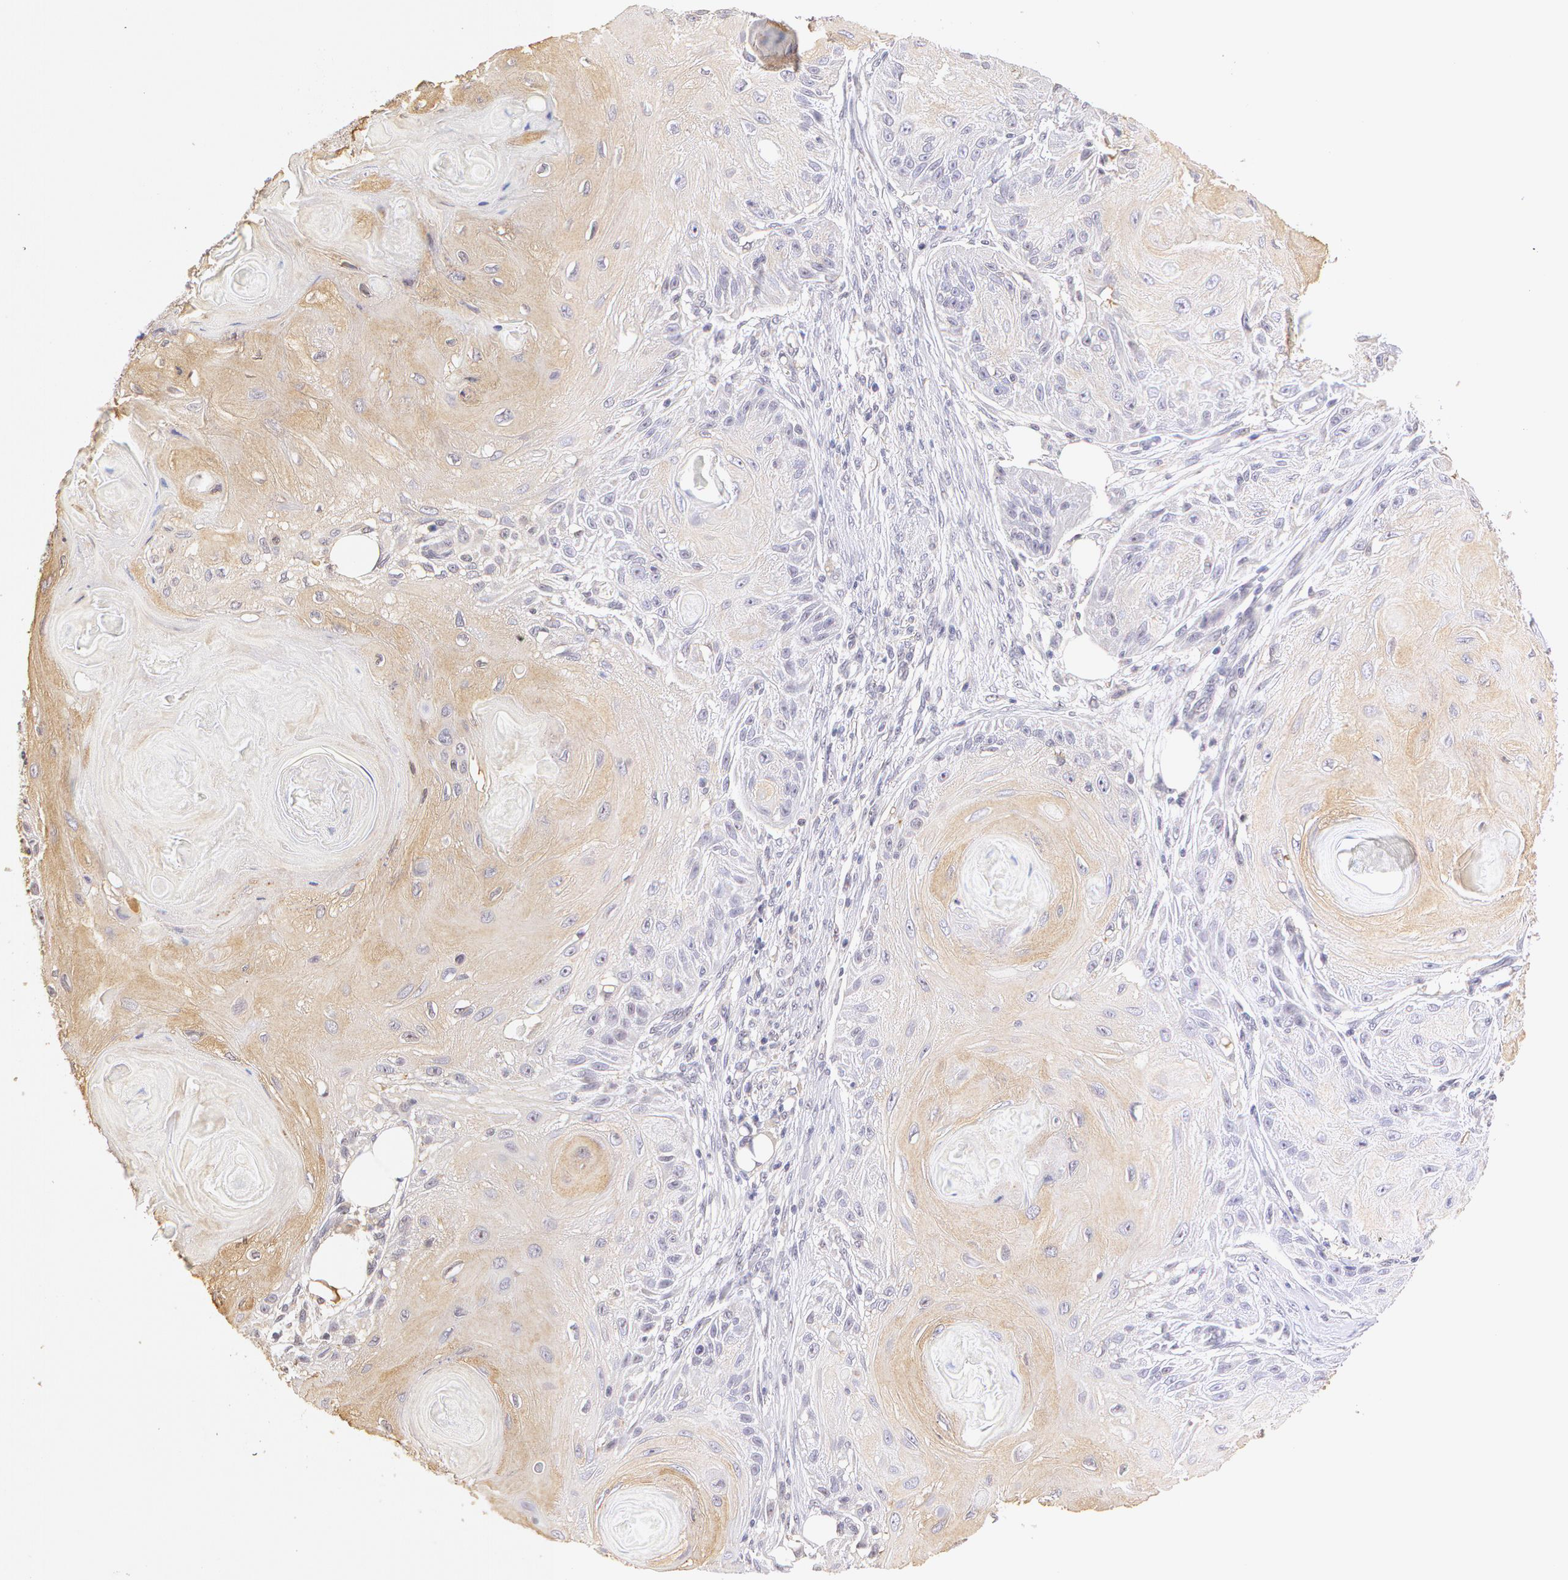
{"staining": {"intensity": "negative", "quantity": "none", "location": "none"}, "tissue": "skin cancer", "cell_type": "Tumor cells", "image_type": "cancer", "snomed": [{"axis": "morphology", "description": "Squamous cell carcinoma, NOS"}, {"axis": "topography", "description": "Skin"}], "caption": "Human skin squamous cell carcinoma stained for a protein using immunohistochemistry exhibits no expression in tumor cells.", "gene": "ZNF597", "patient": {"sex": "female", "age": 88}}